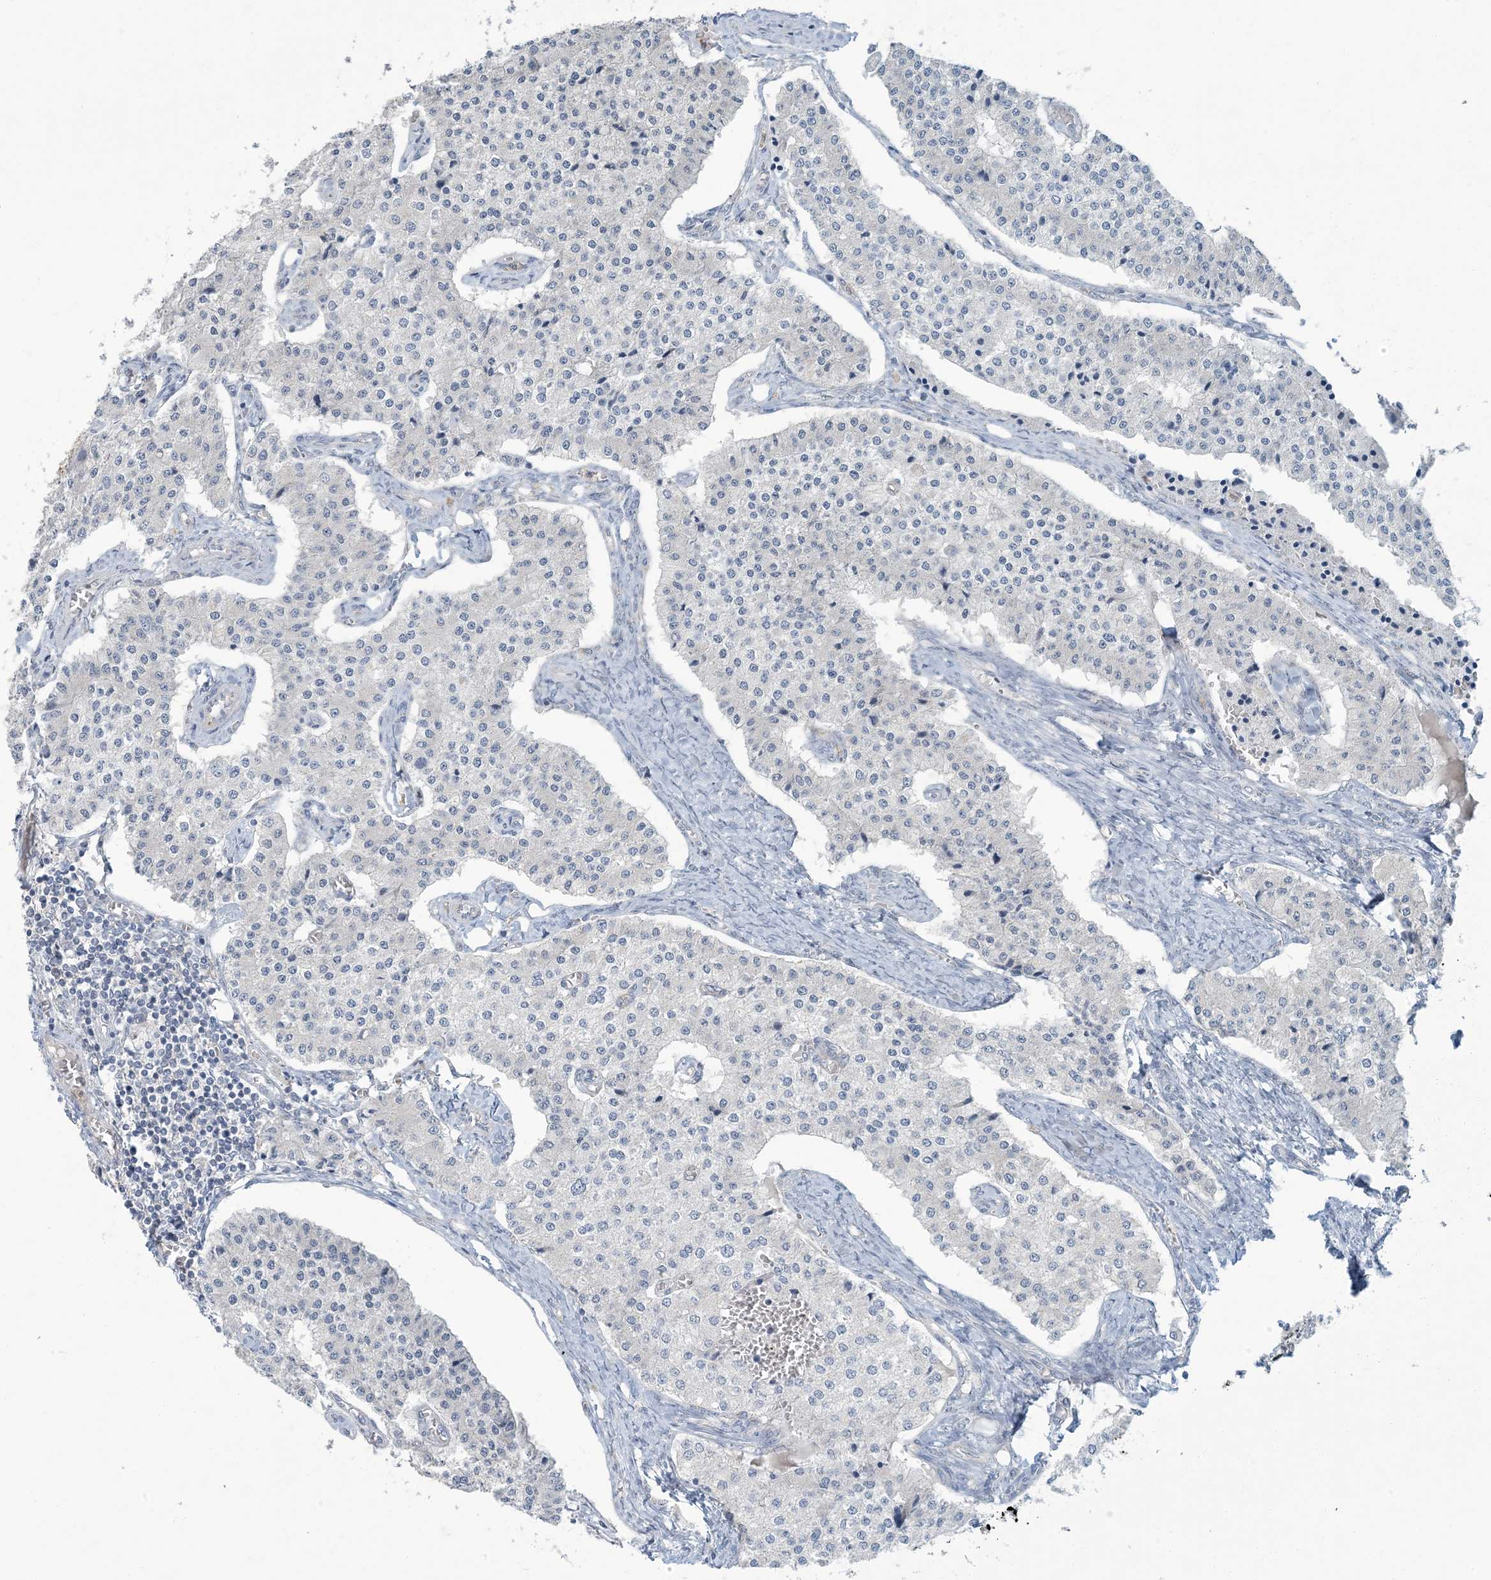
{"staining": {"intensity": "negative", "quantity": "none", "location": "none"}, "tissue": "carcinoid", "cell_type": "Tumor cells", "image_type": "cancer", "snomed": [{"axis": "morphology", "description": "Carcinoid, malignant, NOS"}, {"axis": "topography", "description": "Colon"}], "caption": "A histopathology image of malignant carcinoid stained for a protein demonstrates no brown staining in tumor cells. (DAB immunohistochemistry visualized using brightfield microscopy, high magnification).", "gene": "EPHA4", "patient": {"sex": "female", "age": 52}}